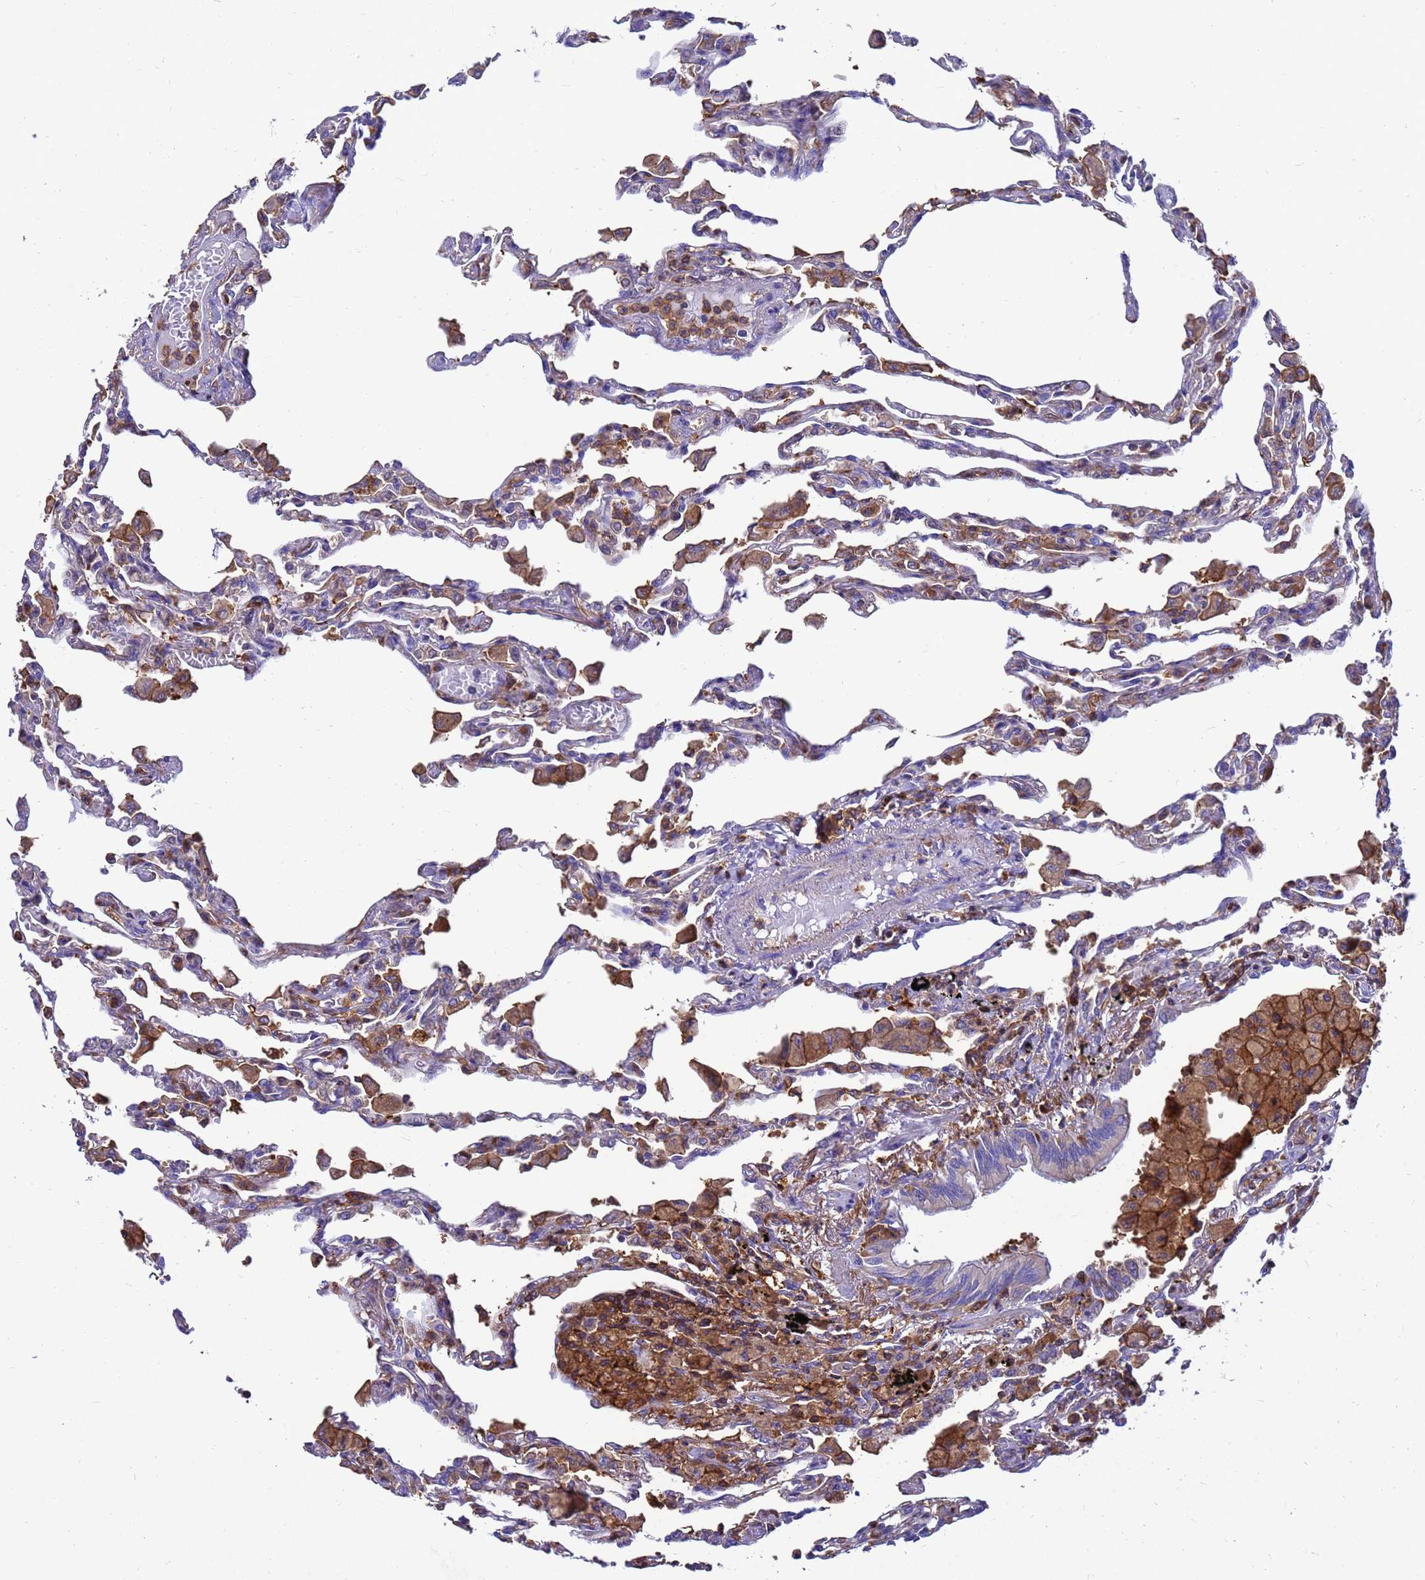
{"staining": {"intensity": "moderate", "quantity": "<25%", "location": "cytoplasmic/membranous"}, "tissue": "lung", "cell_type": "Alveolar cells", "image_type": "normal", "snomed": [{"axis": "morphology", "description": "Normal tissue, NOS"}, {"axis": "topography", "description": "Bronchus"}, {"axis": "topography", "description": "Lung"}], "caption": "This histopathology image displays immunohistochemistry staining of normal lung, with low moderate cytoplasmic/membranous expression in about <25% of alveolar cells.", "gene": "ZNF235", "patient": {"sex": "female", "age": 49}}